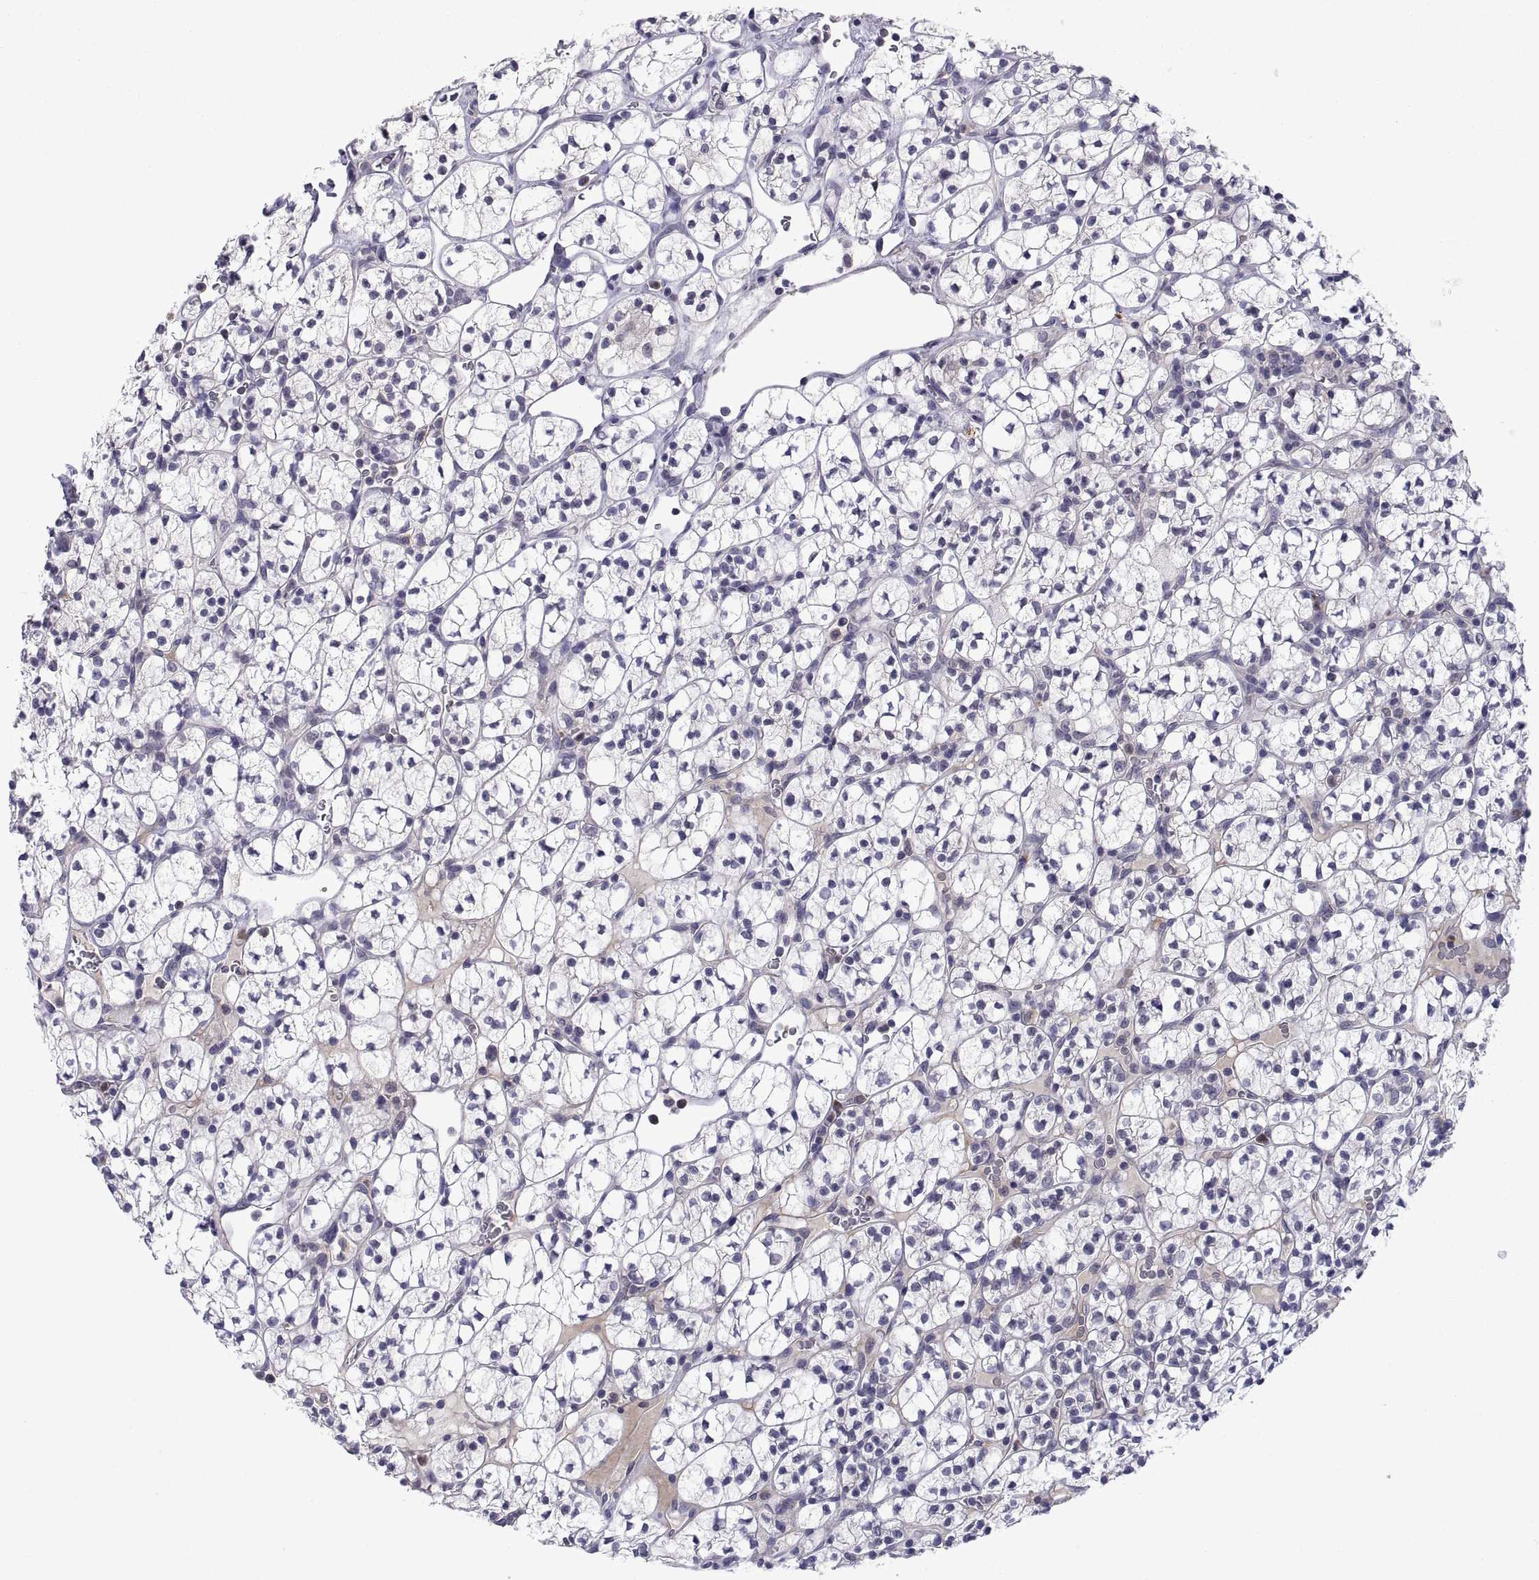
{"staining": {"intensity": "negative", "quantity": "none", "location": "none"}, "tissue": "renal cancer", "cell_type": "Tumor cells", "image_type": "cancer", "snomed": [{"axis": "morphology", "description": "Adenocarcinoma, NOS"}, {"axis": "topography", "description": "Kidney"}], "caption": "Immunohistochemical staining of human renal cancer demonstrates no significant positivity in tumor cells.", "gene": "PKP1", "patient": {"sex": "female", "age": 89}}